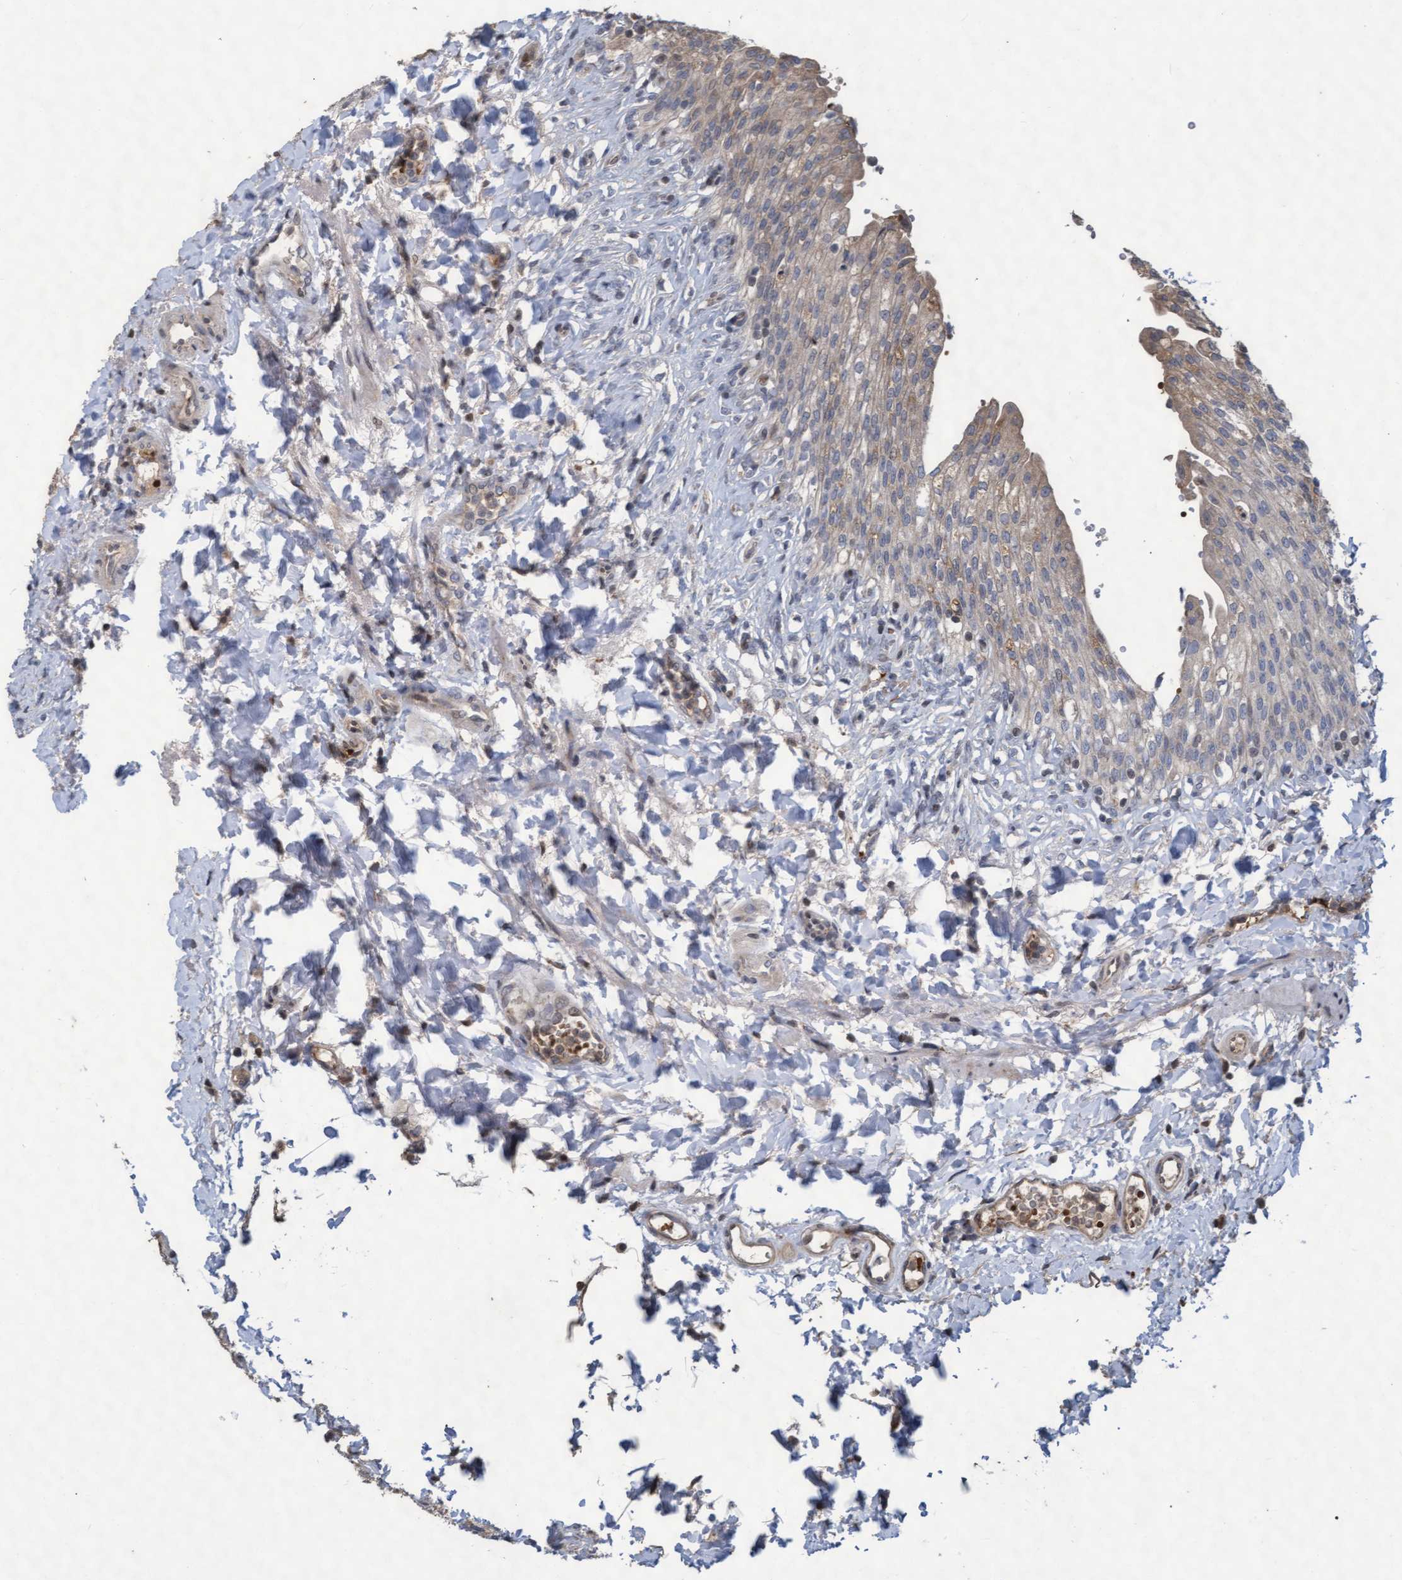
{"staining": {"intensity": "weak", "quantity": ">75%", "location": "cytoplasmic/membranous"}, "tissue": "urinary bladder", "cell_type": "Urothelial cells", "image_type": "normal", "snomed": [{"axis": "morphology", "description": "Urothelial carcinoma, High grade"}, {"axis": "topography", "description": "Urinary bladder"}], "caption": "Immunohistochemistry (IHC) micrograph of unremarkable urinary bladder: human urinary bladder stained using immunohistochemistry (IHC) shows low levels of weak protein expression localized specifically in the cytoplasmic/membranous of urothelial cells, appearing as a cytoplasmic/membranous brown color.", "gene": "KCNC2", "patient": {"sex": "male", "age": 46}}